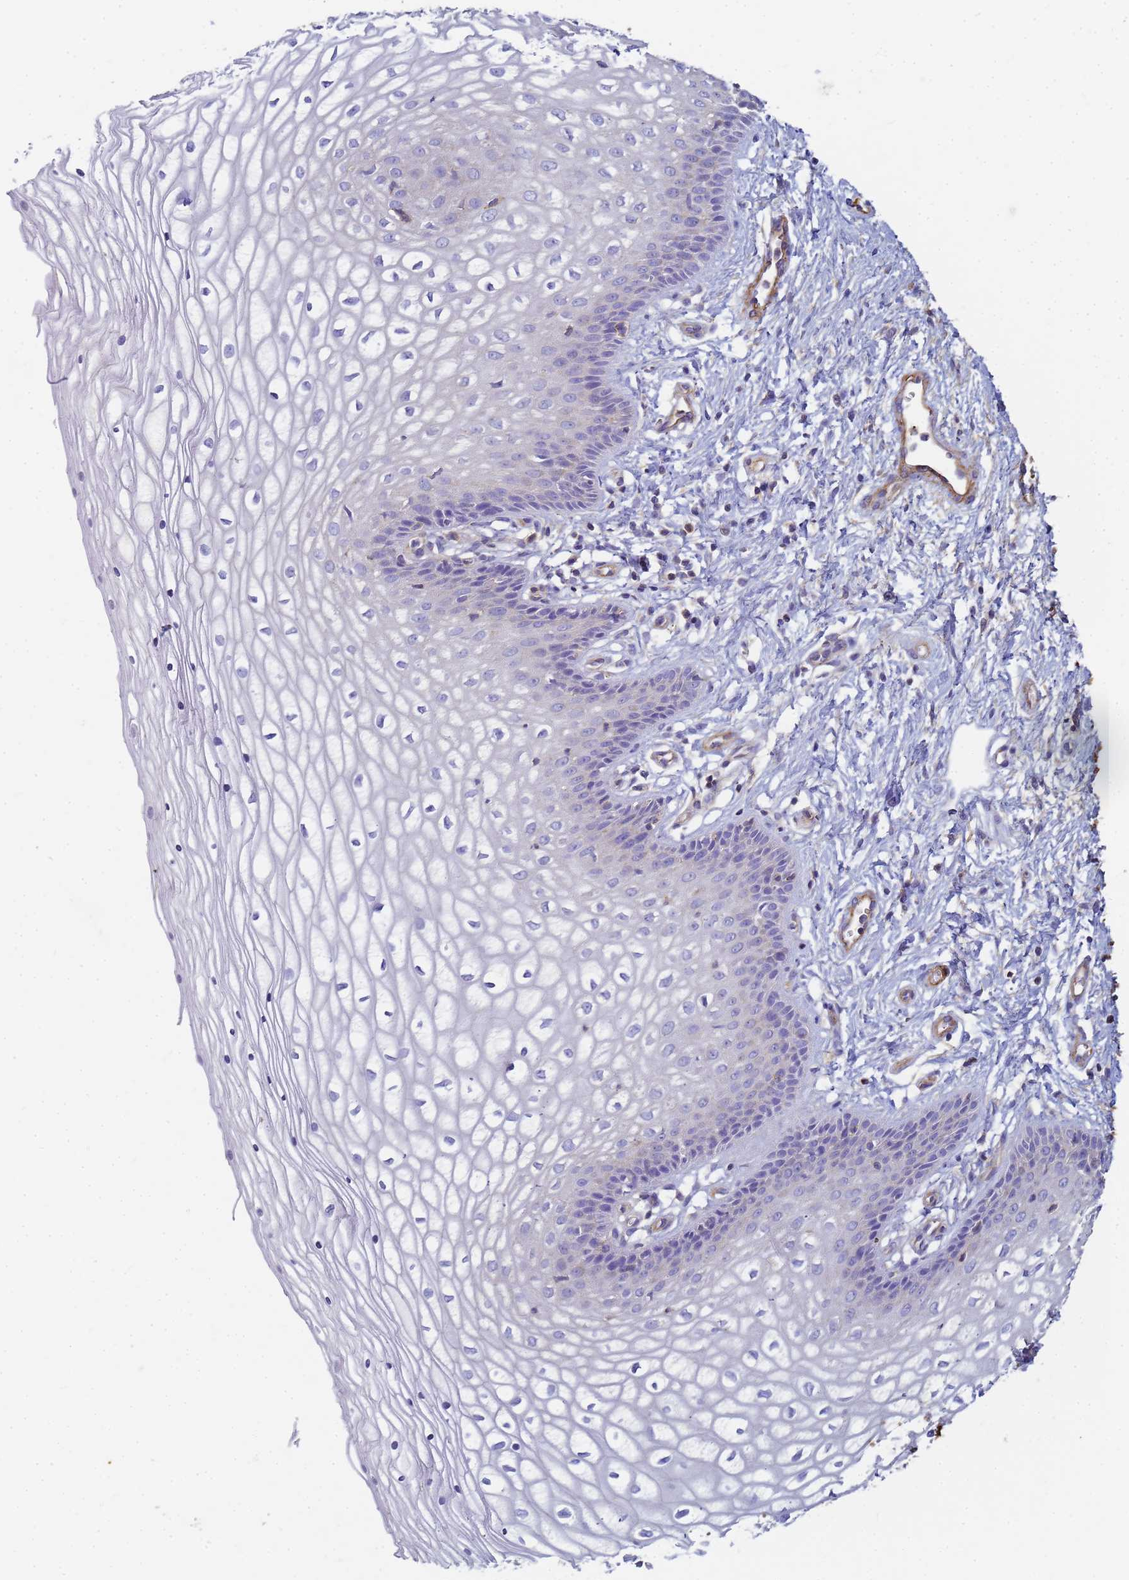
{"staining": {"intensity": "negative", "quantity": "none", "location": "none"}, "tissue": "vagina", "cell_type": "Squamous epithelial cells", "image_type": "normal", "snomed": [{"axis": "morphology", "description": "Normal tissue, NOS"}, {"axis": "topography", "description": "Vagina"}], "caption": "DAB (3,3'-diaminobenzidine) immunohistochemical staining of normal vagina displays no significant staining in squamous epithelial cells. Nuclei are stained in blue.", "gene": "TPM1", "patient": {"sex": "female", "age": 34}}